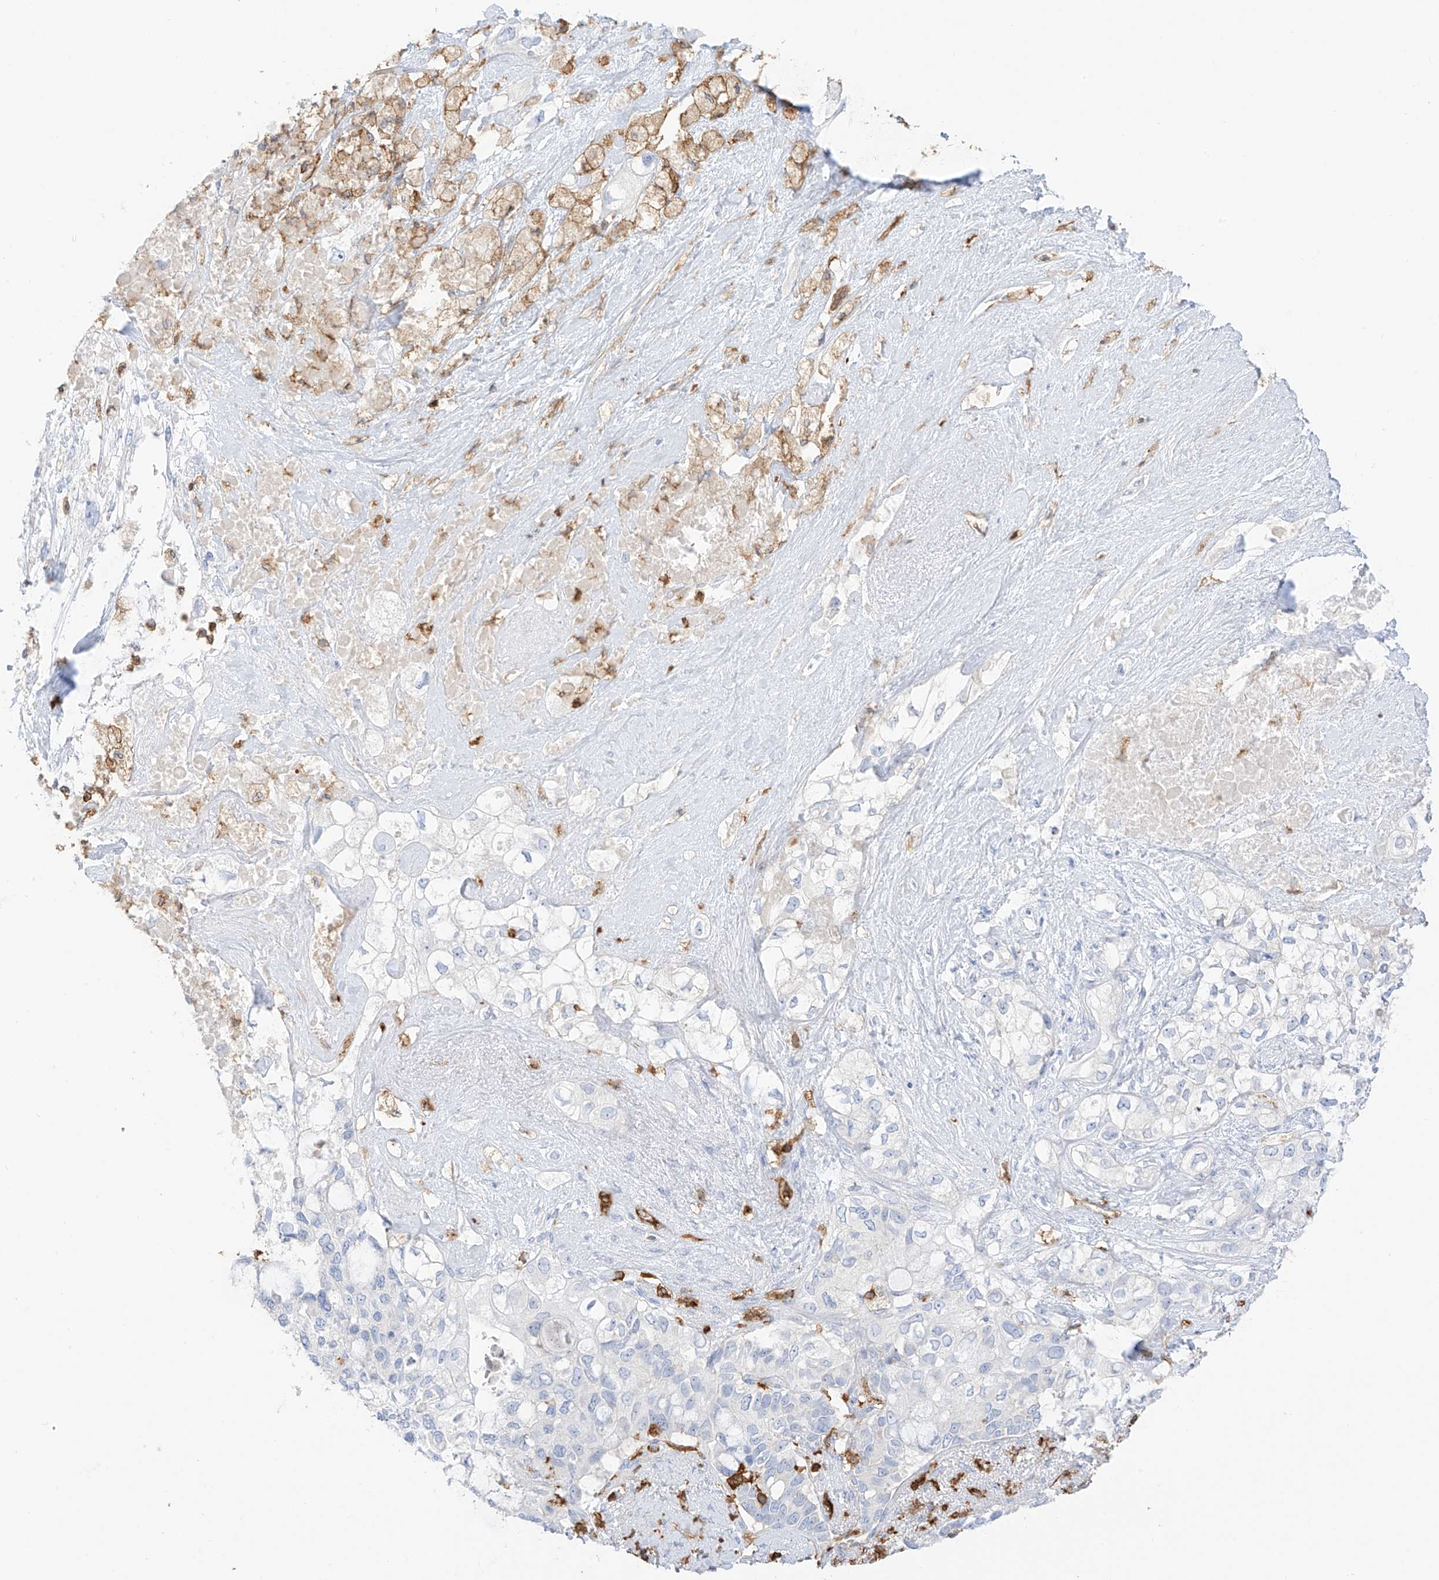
{"staining": {"intensity": "negative", "quantity": "none", "location": "none"}, "tissue": "pancreatic cancer", "cell_type": "Tumor cells", "image_type": "cancer", "snomed": [{"axis": "morphology", "description": "Adenocarcinoma, NOS"}, {"axis": "topography", "description": "Pancreas"}], "caption": "This is an immunohistochemistry micrograph of human pancreatic cancer (adenocarcinoma). There is no positivity in tumor cells.", "gene": "ARHGAP25", "patient": {"sex": "female", "age": 56}}